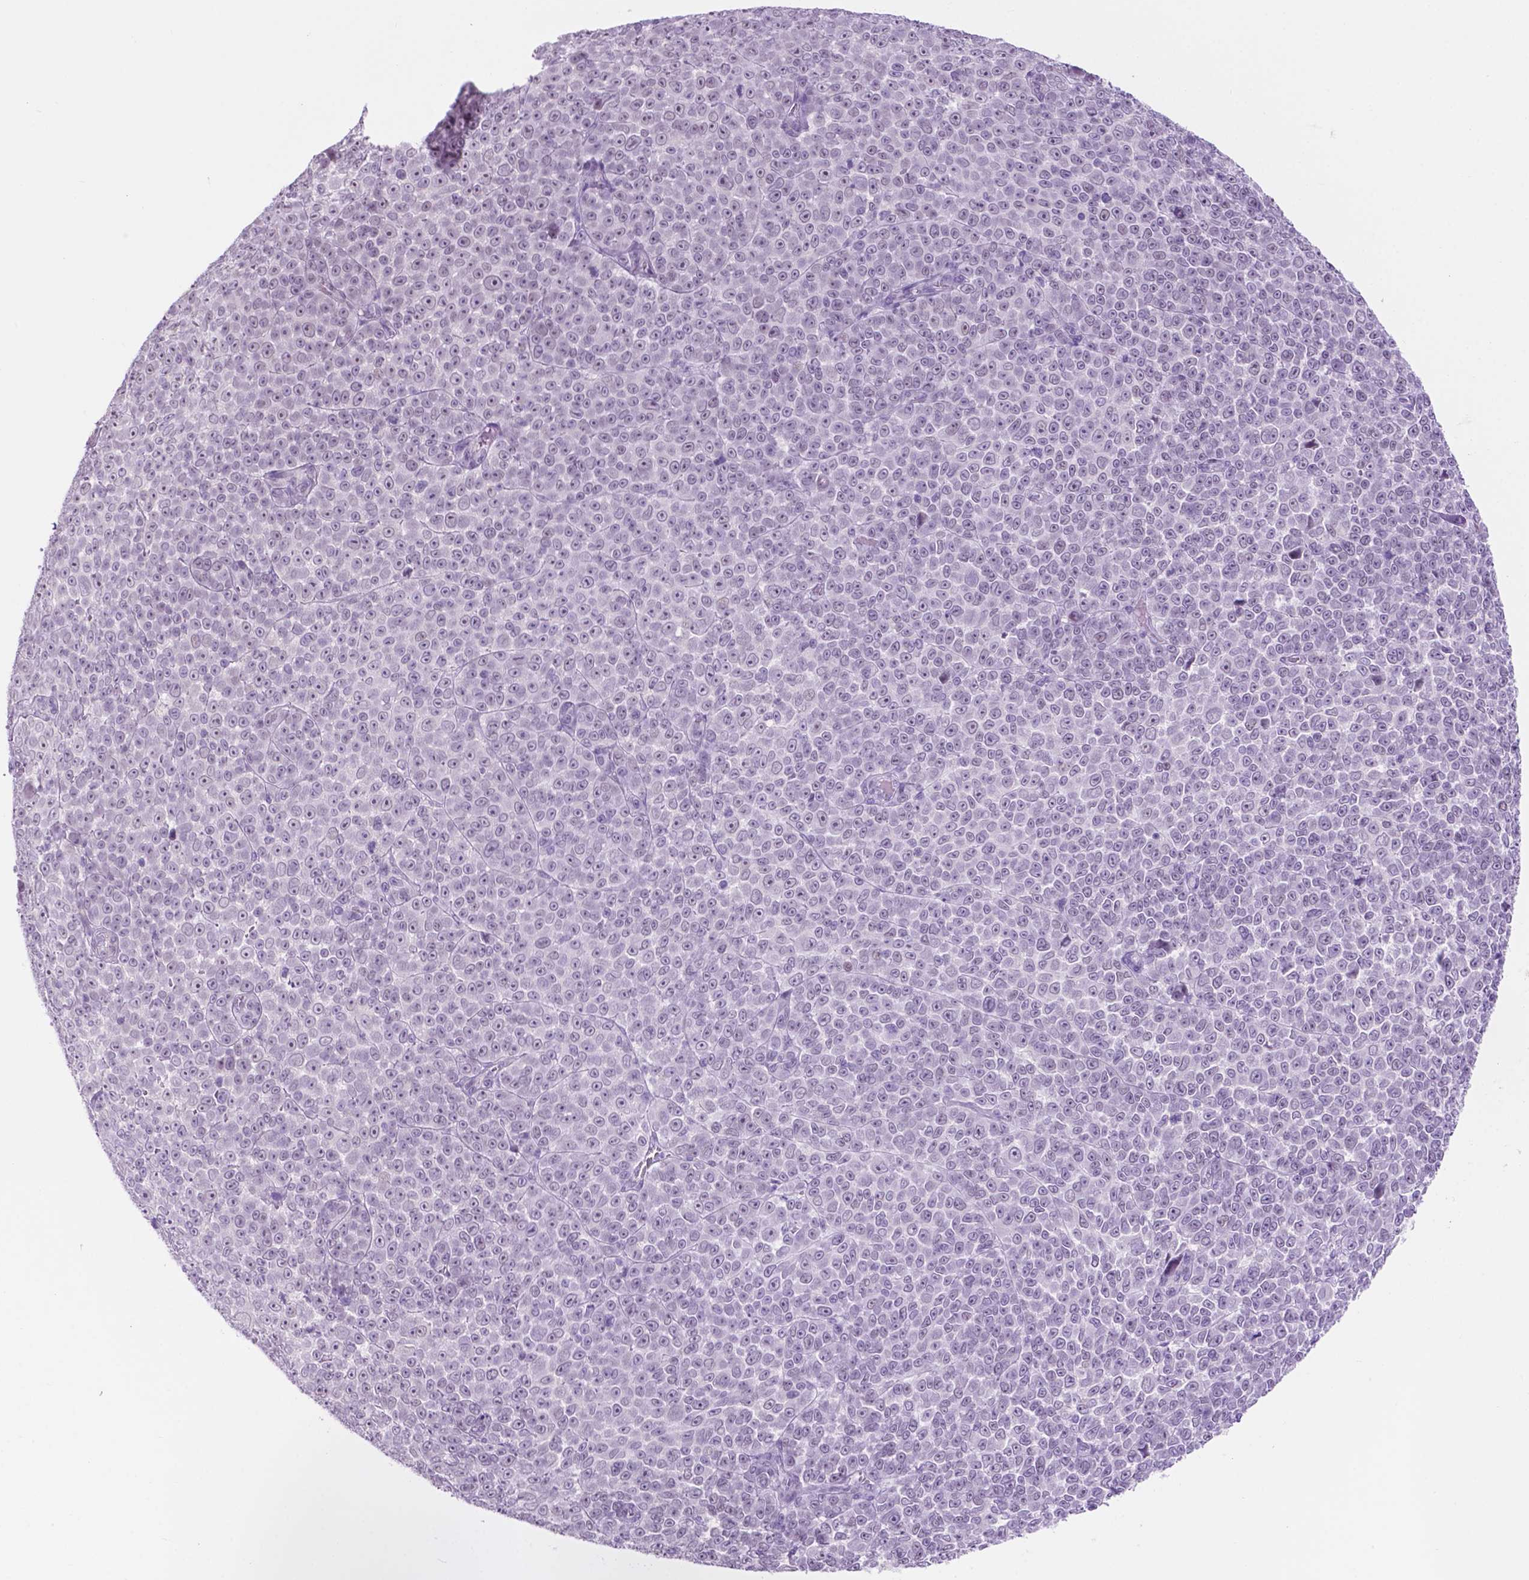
{"staining": {"intensity": "negative", "quantity": "none", "location": "none"}, "tissue": "melanoma", "cell_type": "Tumor cells", "image_type": "cancer", "snomed": [{"axis": "morphology", "description": "Malignant melanoma, NOS"}, {"axis": "topography", "description": "Skin"}], "caption": "Immunohistochemistry (IHC) photomicrograph of neoplastic tissue: human malignant melanoma stained with DAB displays no significant protein staining in tumor cells.", "gene": "ACY3", "patient": {"sex": "female", "age": 95}}